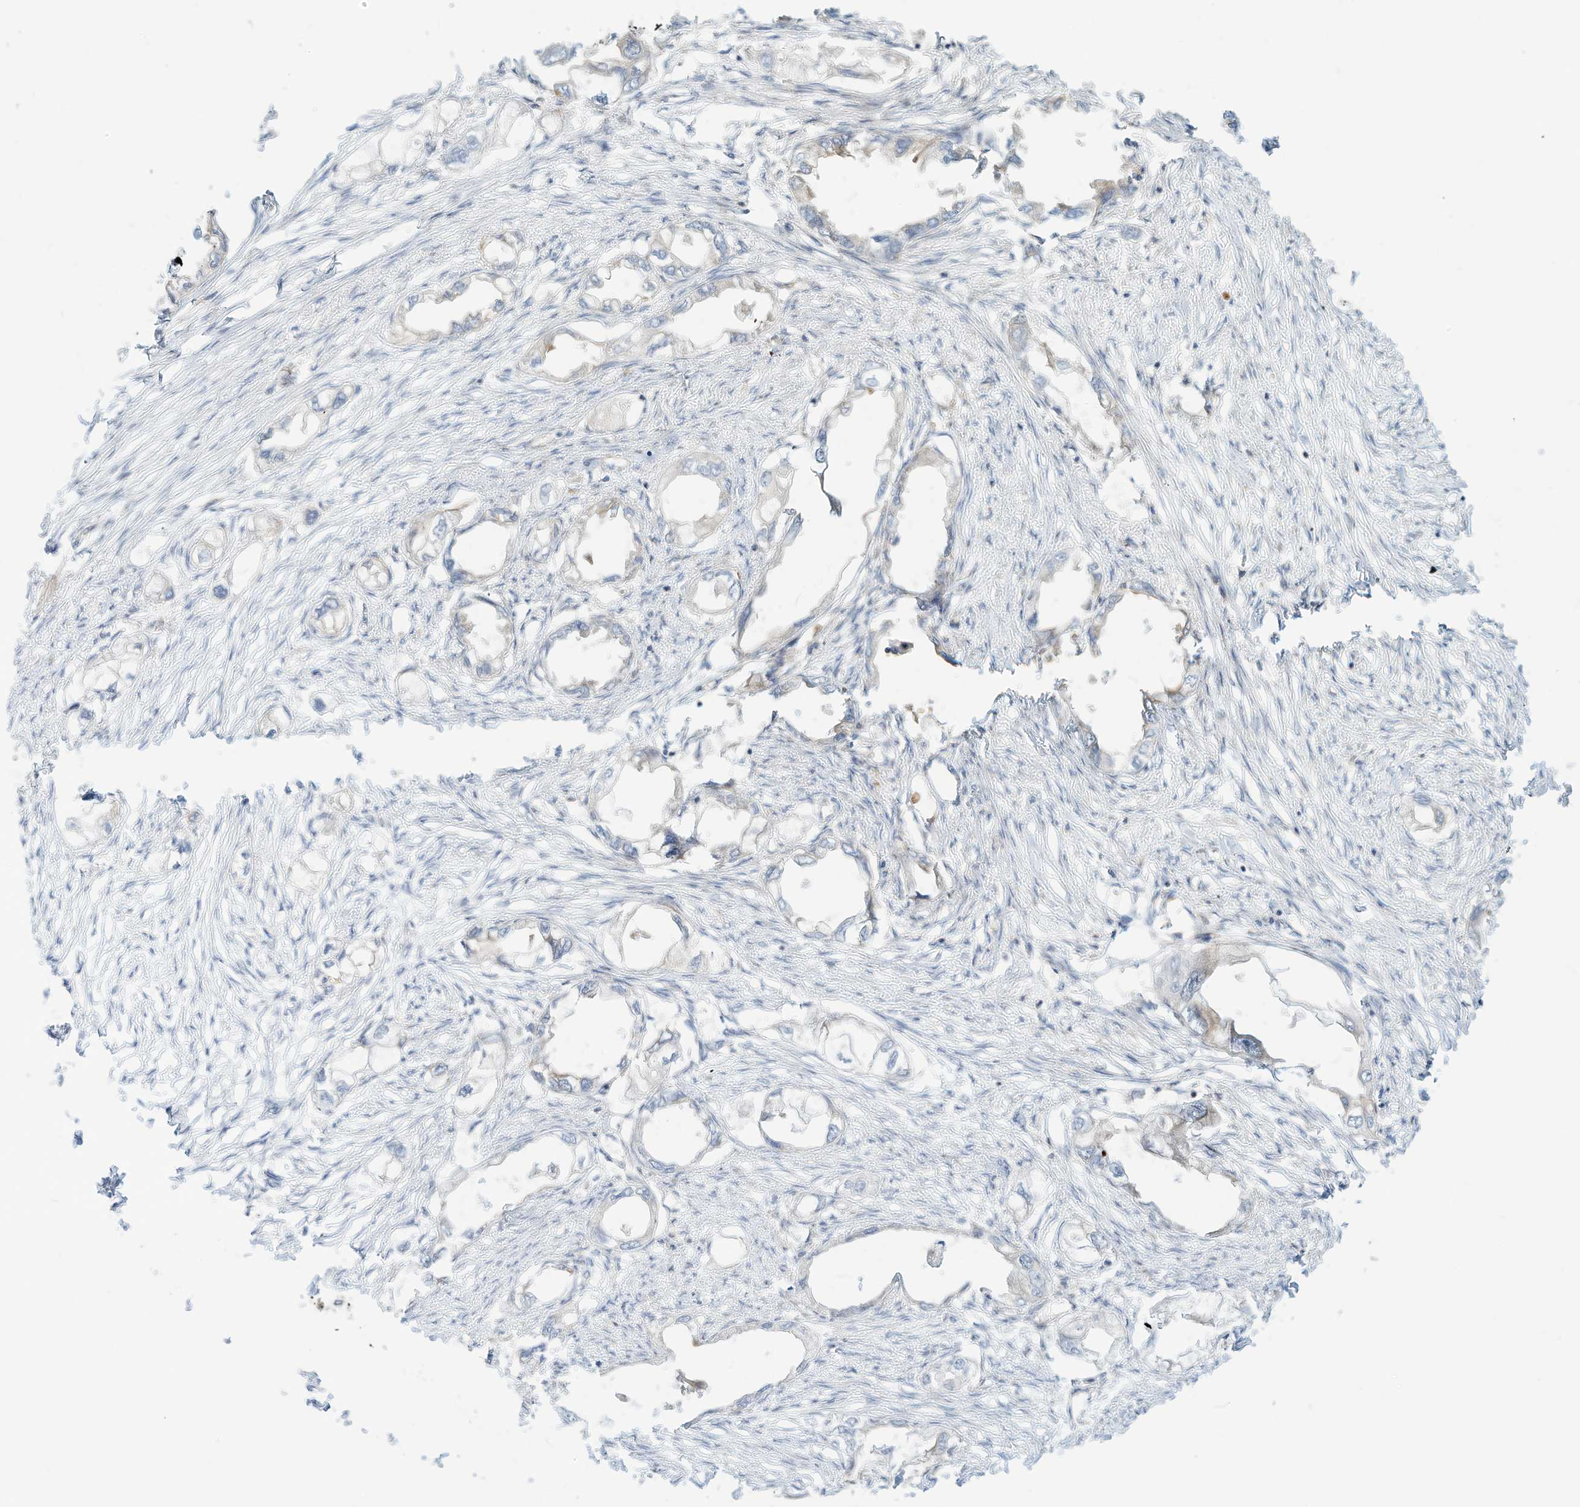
{"staining": {"intensity": "negative", "quantity": "none", "location": "none"}, "tissue": "endometrial cancer", "cell_type": "Tumor cells", "image_type": "cancer", "snomed": [{"axis": "morphology", "description": "Adenocarcinoma, NOS"}, {"axis": "morphology", "description": "Adenocarcinoma, metastatic, NOS"}, {"axis": "topography", "description": "Adipose tissue"}, {"axis": "topography", "description": "Endometrium"}], "caption": "Tumor cells show no significant expression in metastatic adenocarcinoma (endometrial).", "gene": "OFD1", "patient": {"sex": "female", "age": 67}}